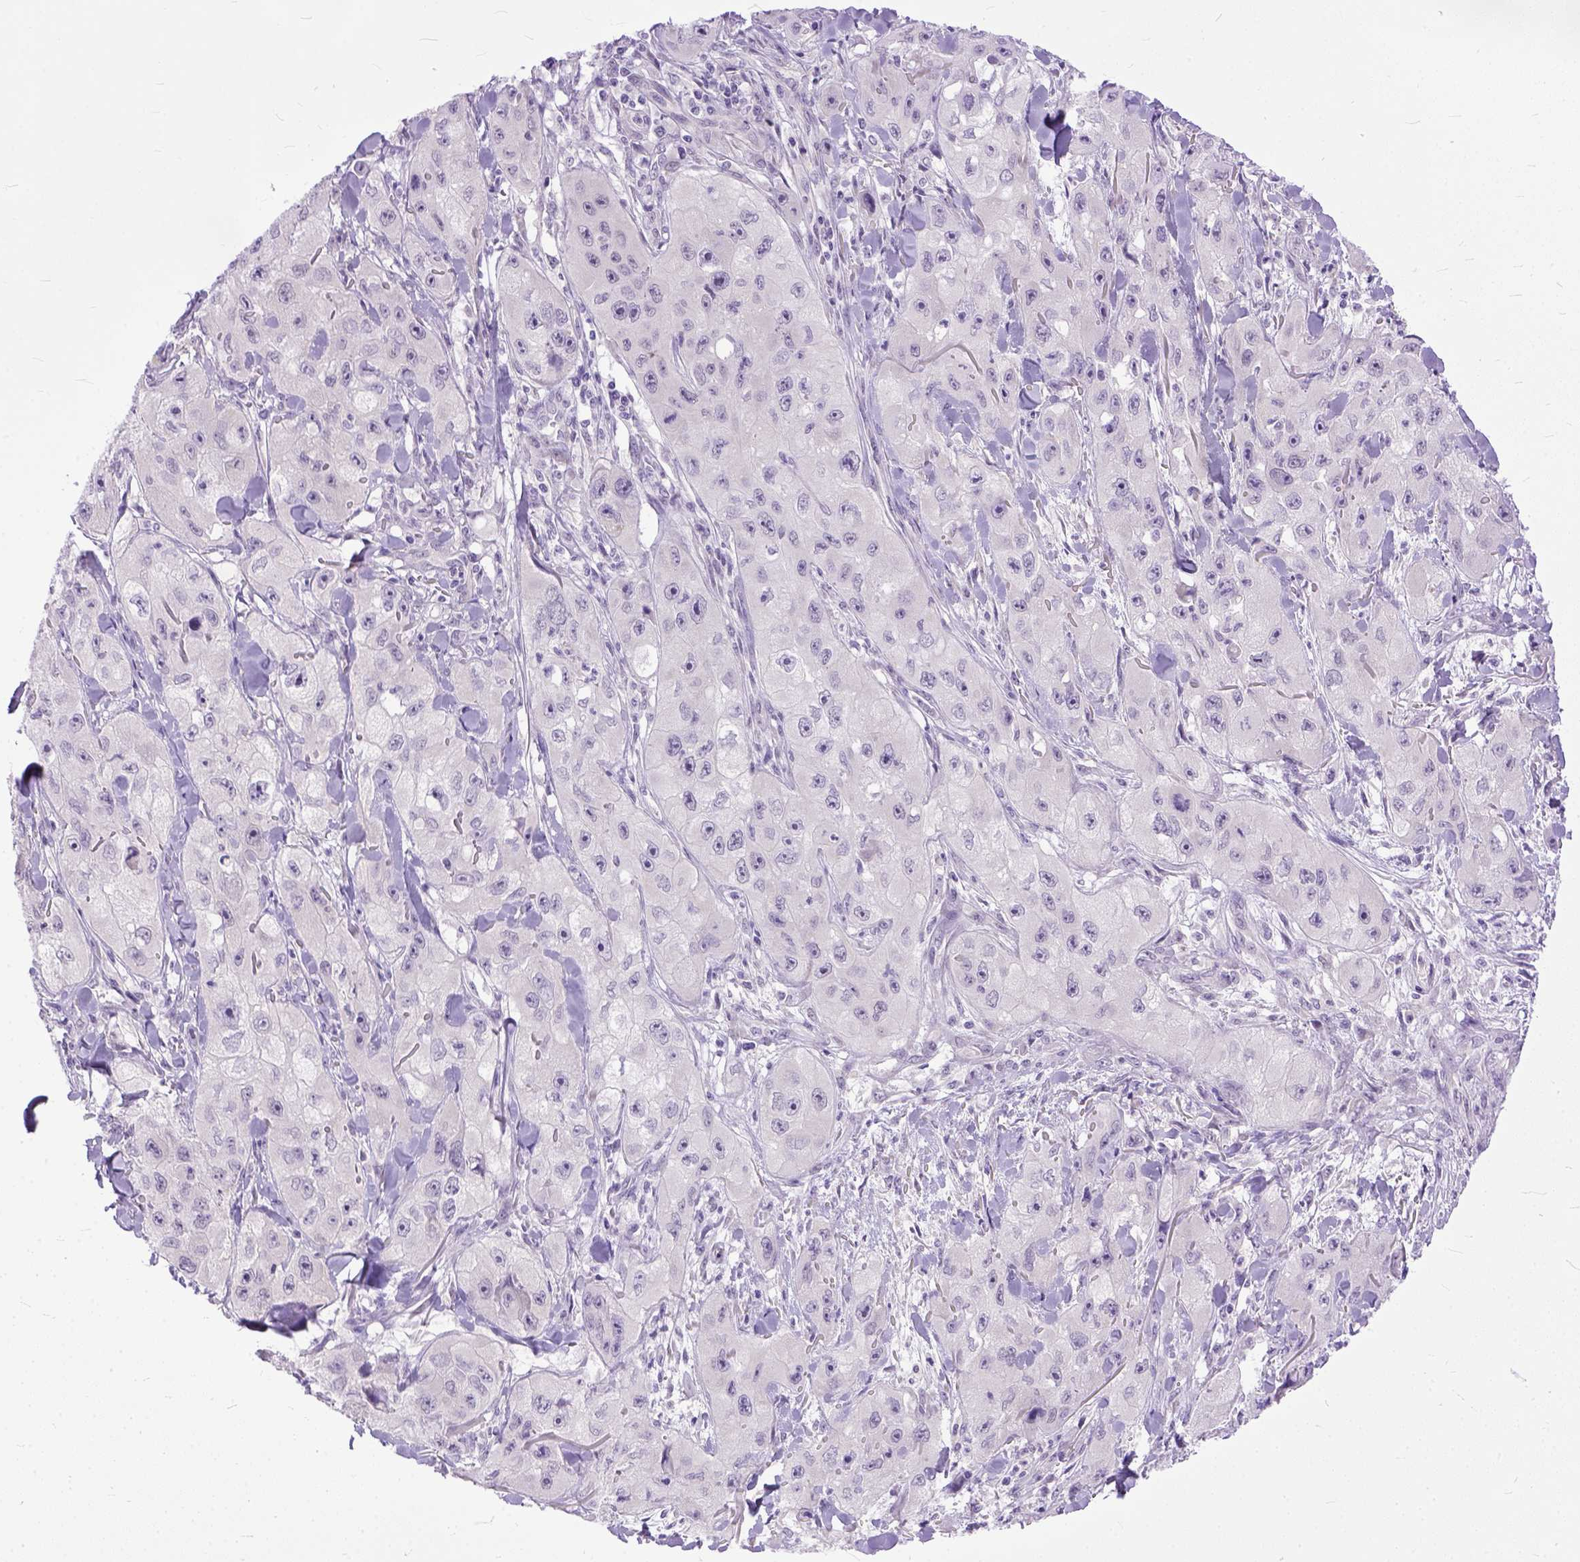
{"staining": {"intensity": "negative", "quantity": "none", "location": "none"}, "tissue": "skin cancer", "cell_type": "Tumor cells", "image_type": "cancer", "snomed": [{"axis": "morphology", "description": "Squamous cell carcinoma, NOS"}, {"axis": "topography", "description": "Skin"}, {"axis": "topography", "description": "Subcutis"}], "caption": "The immunohistochemistry (IHC) micrograph has no significant staining in tumor cells of skin squamous cell carcinoma tissue.", "gene": "TCEAL7", "patient": {"sex": "male", "age": 73}}